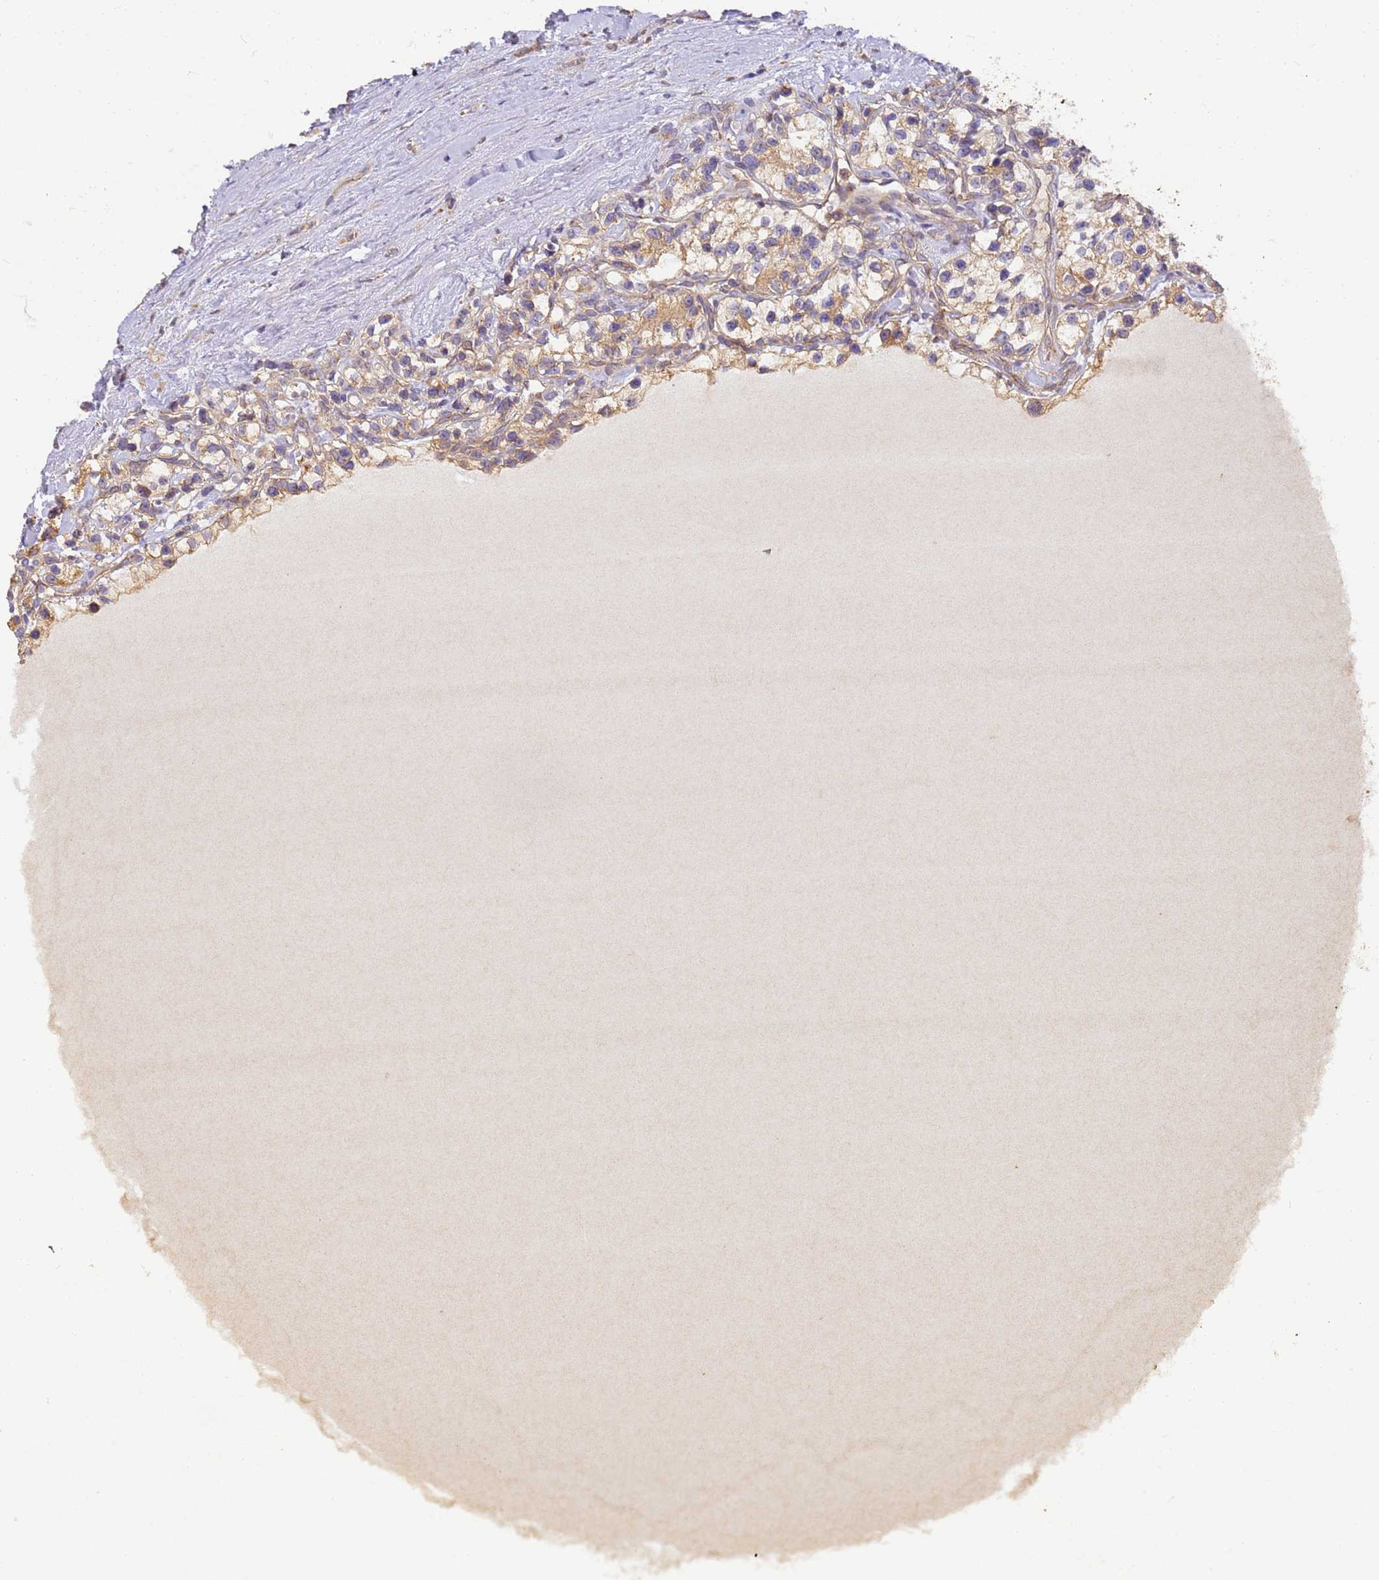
{"staining": {"intensity": "weak", "quantity": ">75%", "location": "cytoplasmic/membranous"}, "tissue": "renal cancer", "cell_type": "Tumor cells", "image_type": "cancer", "snomed": [{"axis": "morphology", "description": "Adenocarcinoma, NOS"}, {"axis": "topography", "description": "Kidney"}], "caption": "Immunohistochemistry (IHC) (DAB) staining of renal cancer (adenocarcinoma) exhibits weak cytoplasmic/membranous protein positivity in approximately >75% of tumor cells.", "gene": "TIGAR", "patient": {"sex": "female", "age": 57}}